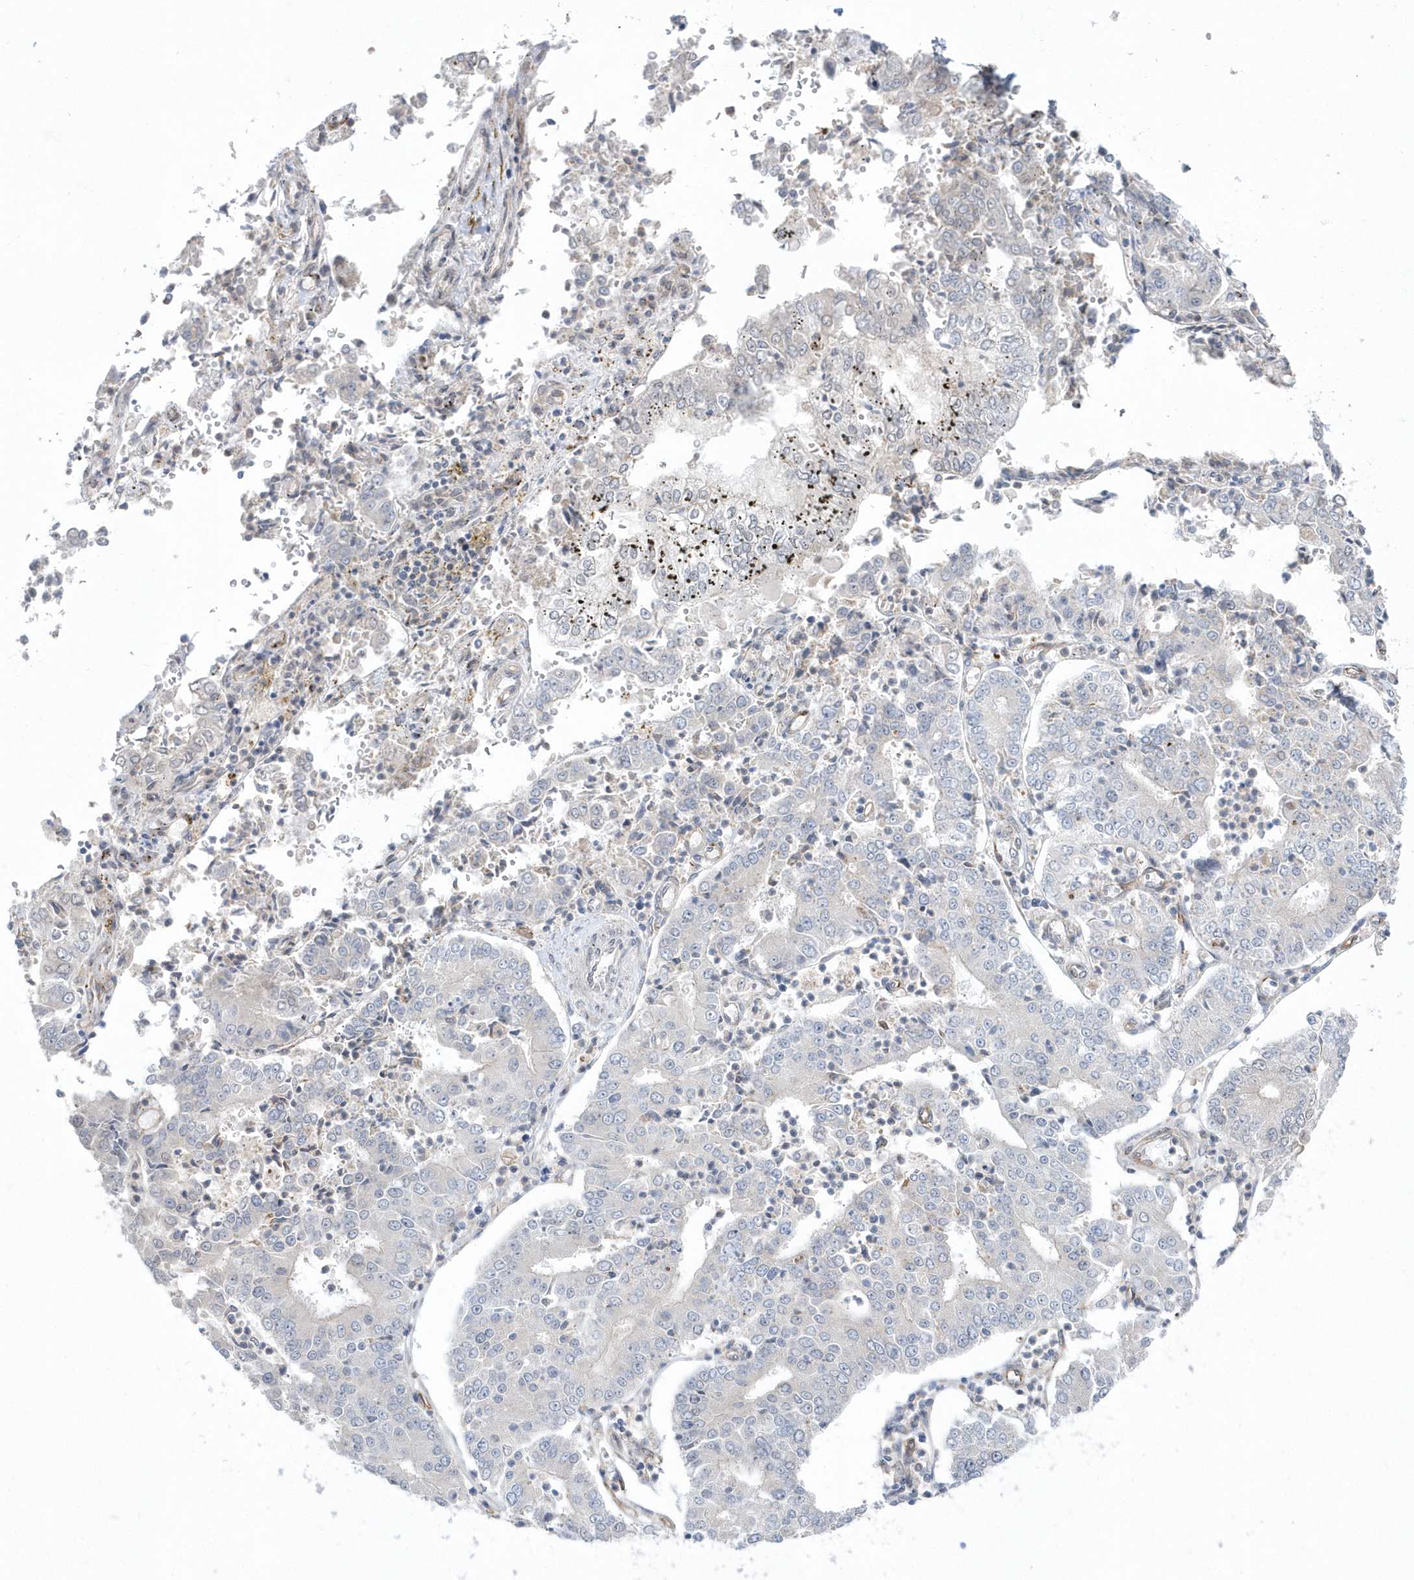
{"staining": {"intensity": "negative", "quantity": "none", "location": "none"}, "tissue": "stomach cancer", "cell_type": "Tumor cells", "image_type": "cancer", "snomed": [{"axis": "morphology", "description": "Adenocarcinoma, NOS"}, {"axis": "topography", "description": "Stomach"}], "caption": "A high-resolution photomicrograph shows immunohistochemistry (IHC) staining of stomach adenocarcinoma, which displays no significant expression in tumor cells.", "gene": "DHX57", "patient": {"sex": "male", "age": 76}}